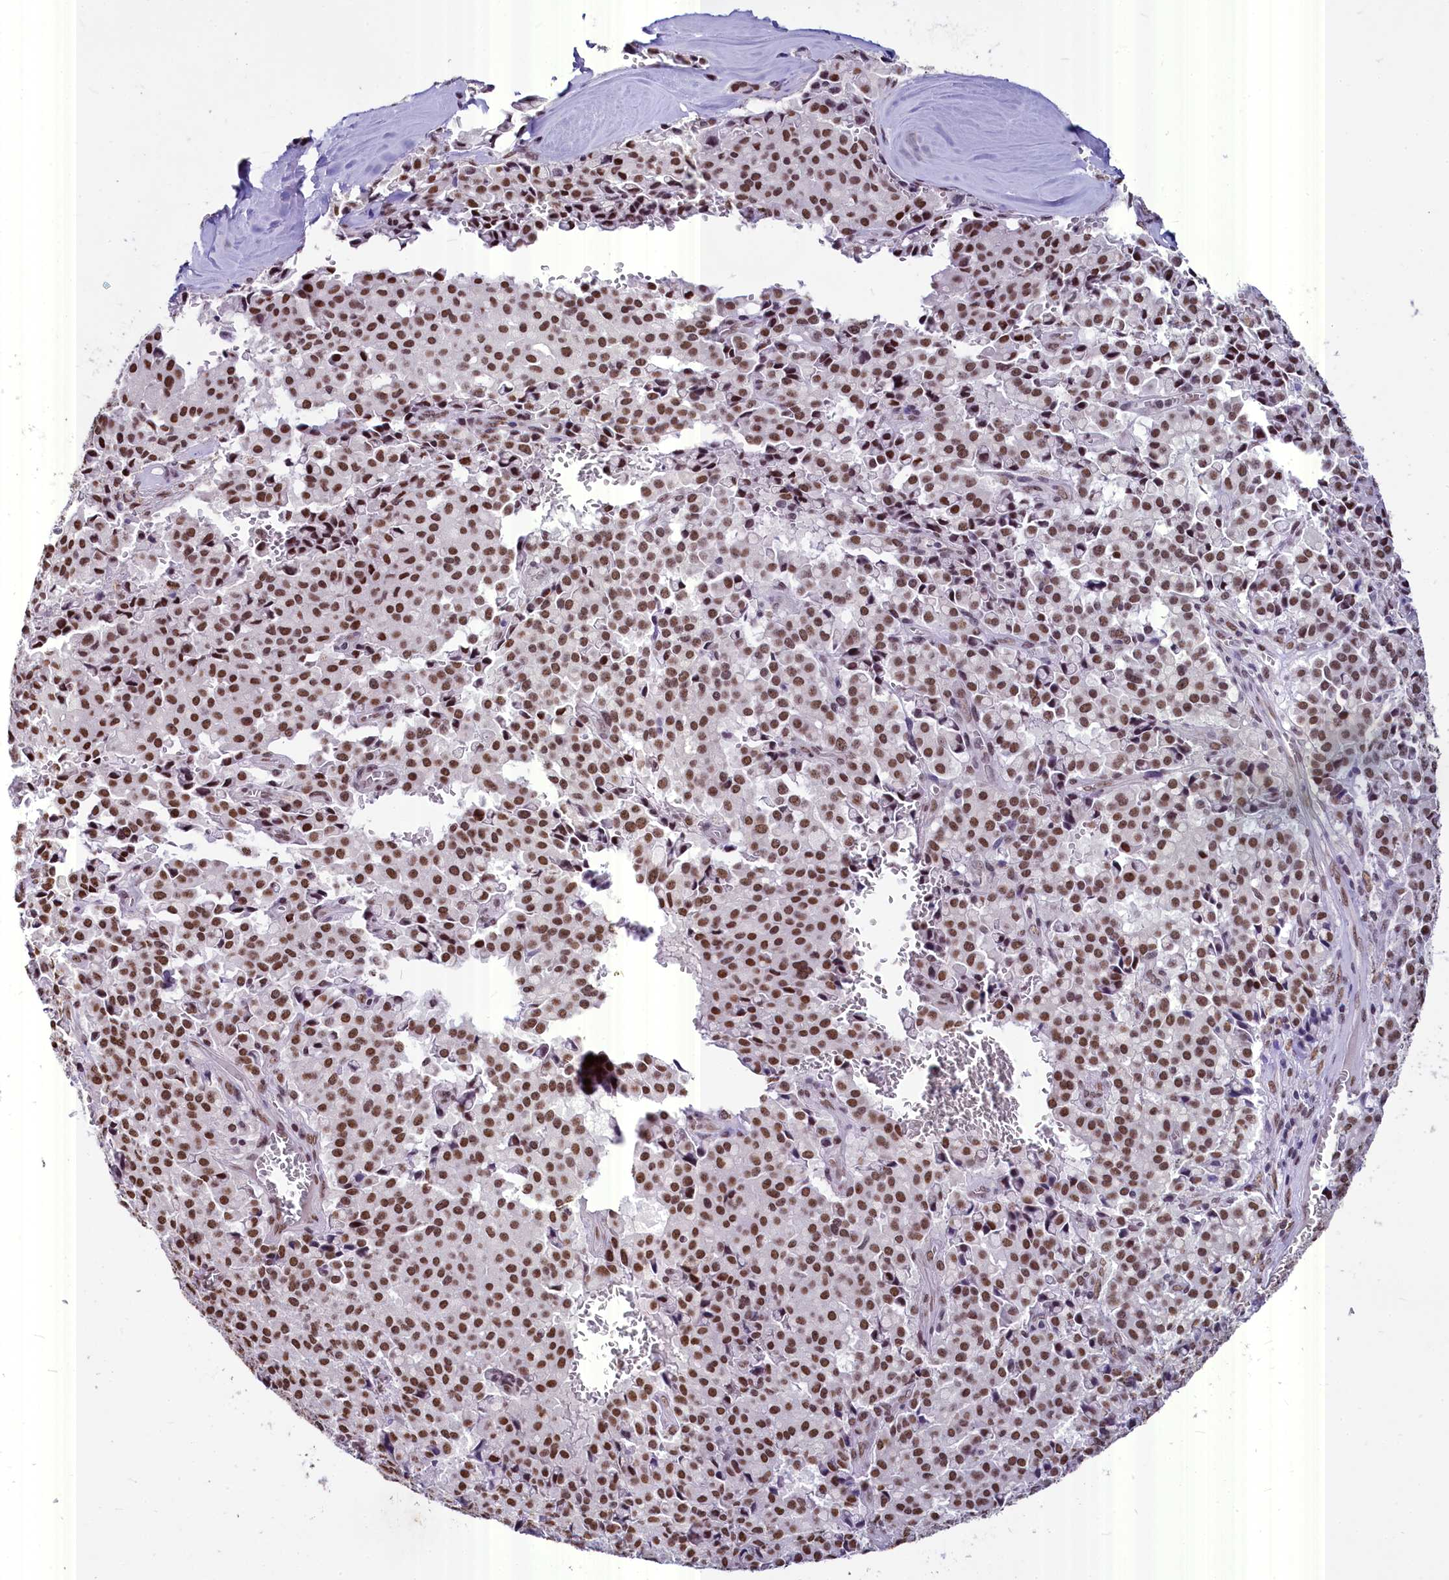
{"staining": {"intensity": "strong", "quantity": ">75%", "location": "nuclear"}, "tissue": "pancreatic cancer", "cell_type": "Tumor cells", "image_type": "cancer", "snomed": [{"axis": "morphology", "description": "Adenocarcinoma, NOS"}, {"axis": "topography", "description": "Pancreas"}], "caption": "Pancreatic cancer stained with immunohistochemistry (IHC) displays strong nuclear positivity in about >75% of tumor cells.", "gene": "PARPBP", "patient": {"sex": "male", "age": 65}}